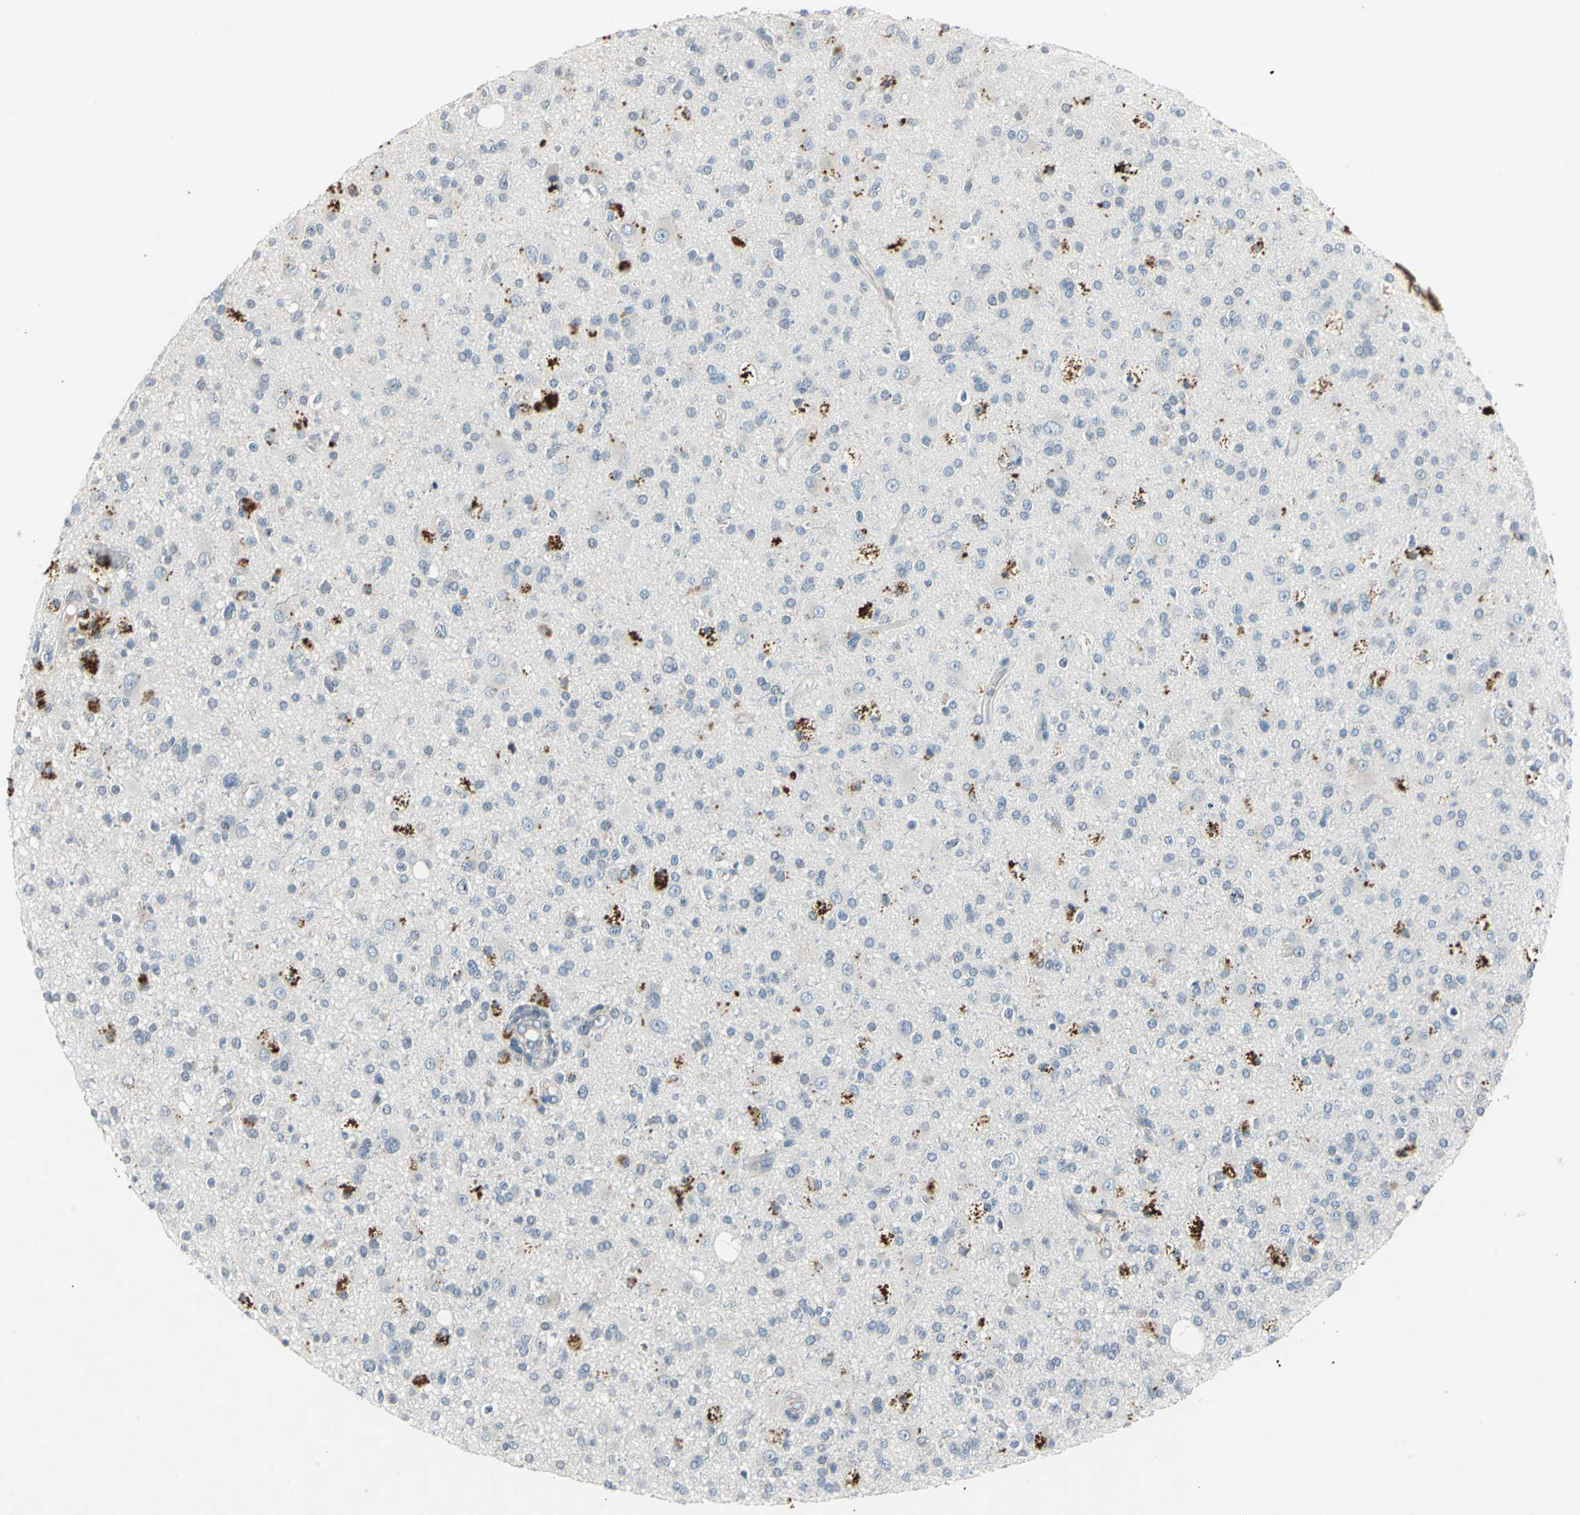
{"staining": {"intensity": "moderate", "quantity": "<25%", "location": "cytoplasmic/membranous"}, "tissue": "glioma", "cell_type": "Tumor cells", "image_type": "cancer", "snomed": [{"axis": "morphology", "description": "Glioma, malignant, High grade"}, {"axis": "topography", "description": "Brain"}], "caption": "Human glioma stained for a protein (brown) demonstrates moderate cytoplasmic/membranous positive positivity in about <25% of tumor cells.", "gene": "SLC2A13", "patient": {"sex": "male", "age": 33}}